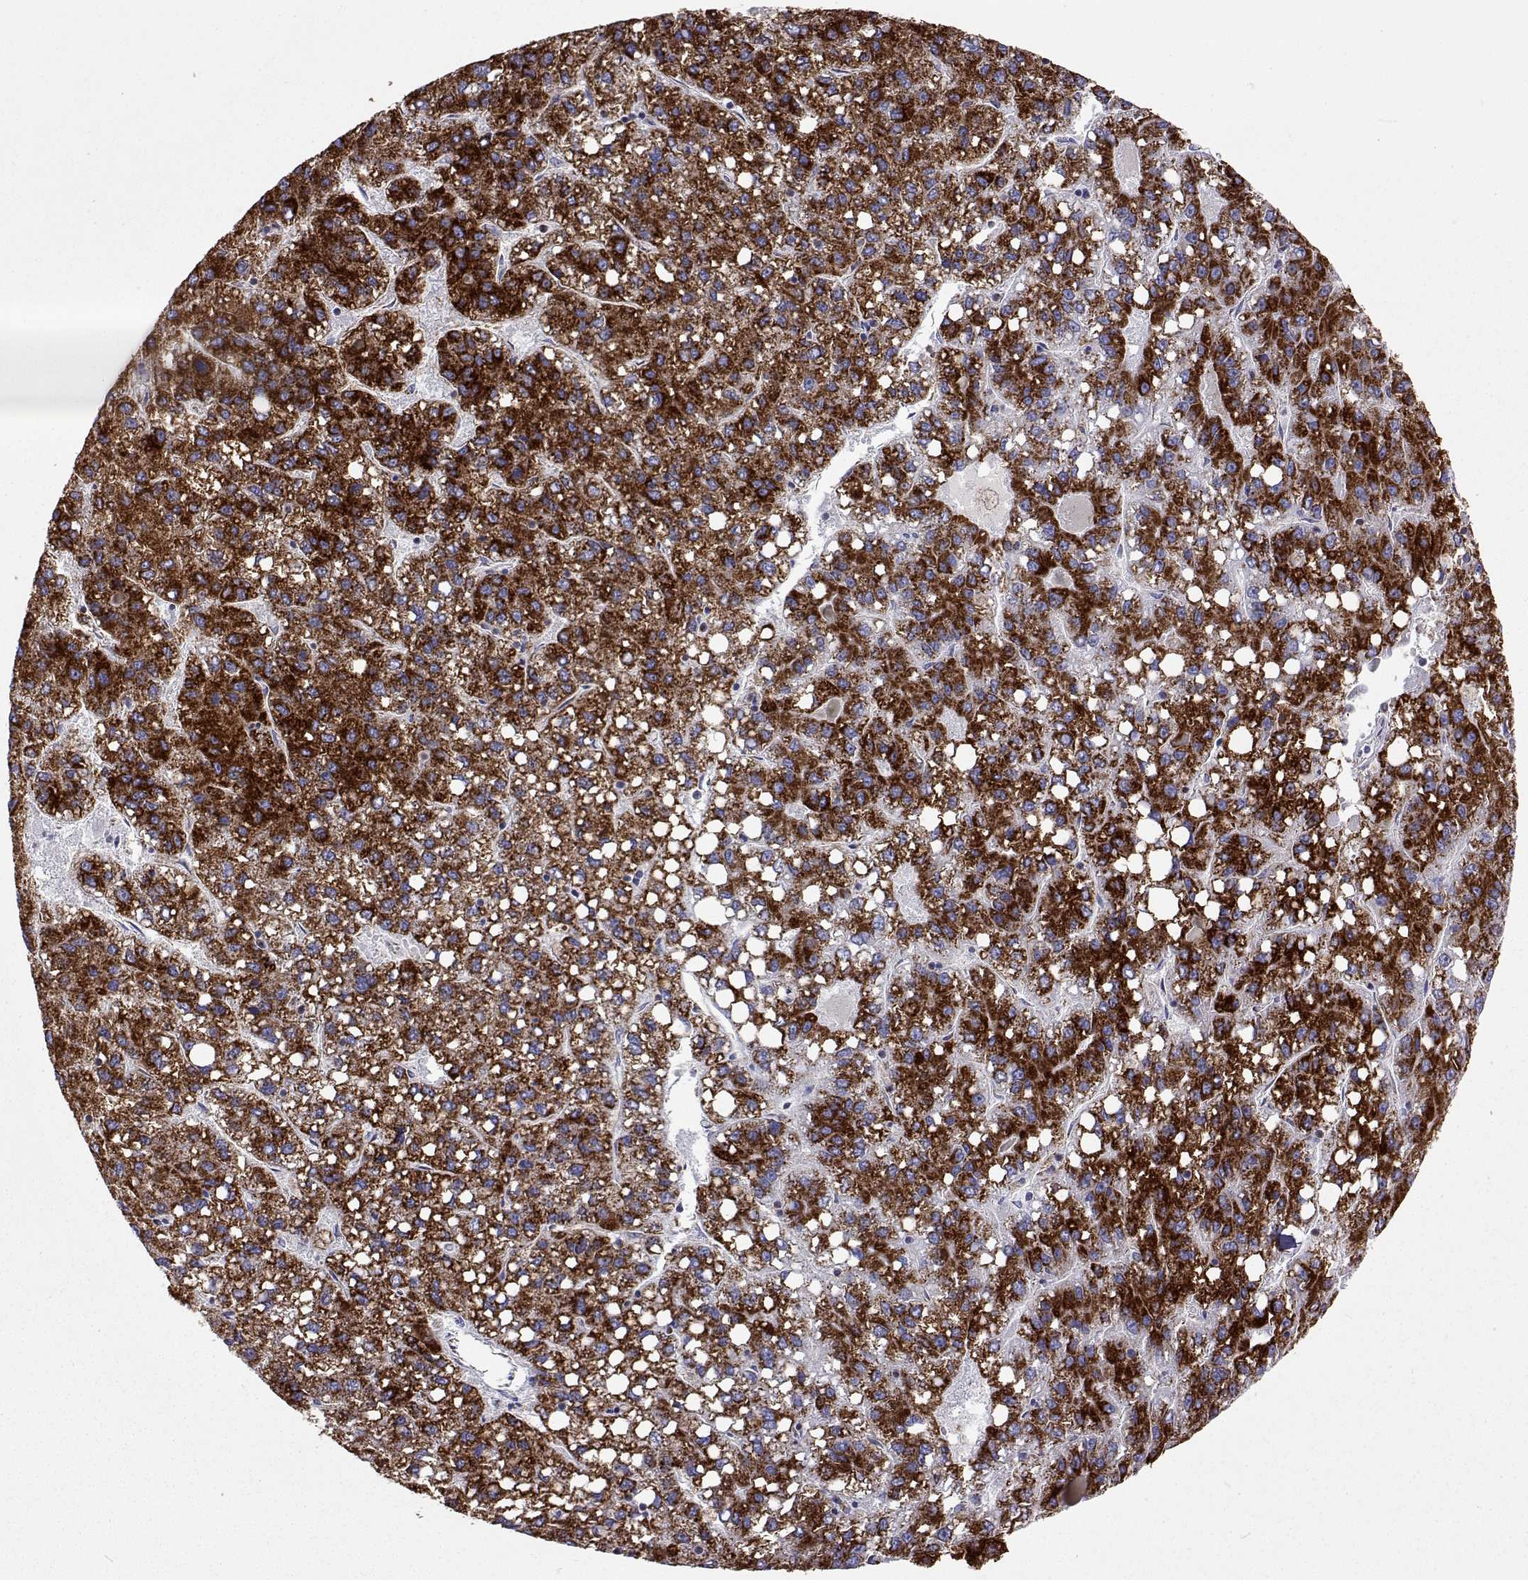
{"staining": {"intensity": "strong", "quantity": ">75%", "location": "cytoplasmic/membranous"}, "tissue": "liver cancer", "cell_type": "Tumor cells", "image_type": "cancer", "snomed": [{"axis": "morphology", "description": "Carcinoma, Hepatocellular, NOS"}, {"axis": "topography", "description": "Liver"}], "caption": "Immunohistochemical staining of human liver cancer exhibits high levels of strong cytoplasmic/membranous protein staining in approximately >75% of tumor cells. (brown staining indicates protein expression, while blue staining denotes nuclei).", "gene": "MCCC2", "patient": {"sex": "female", "age": 82}}